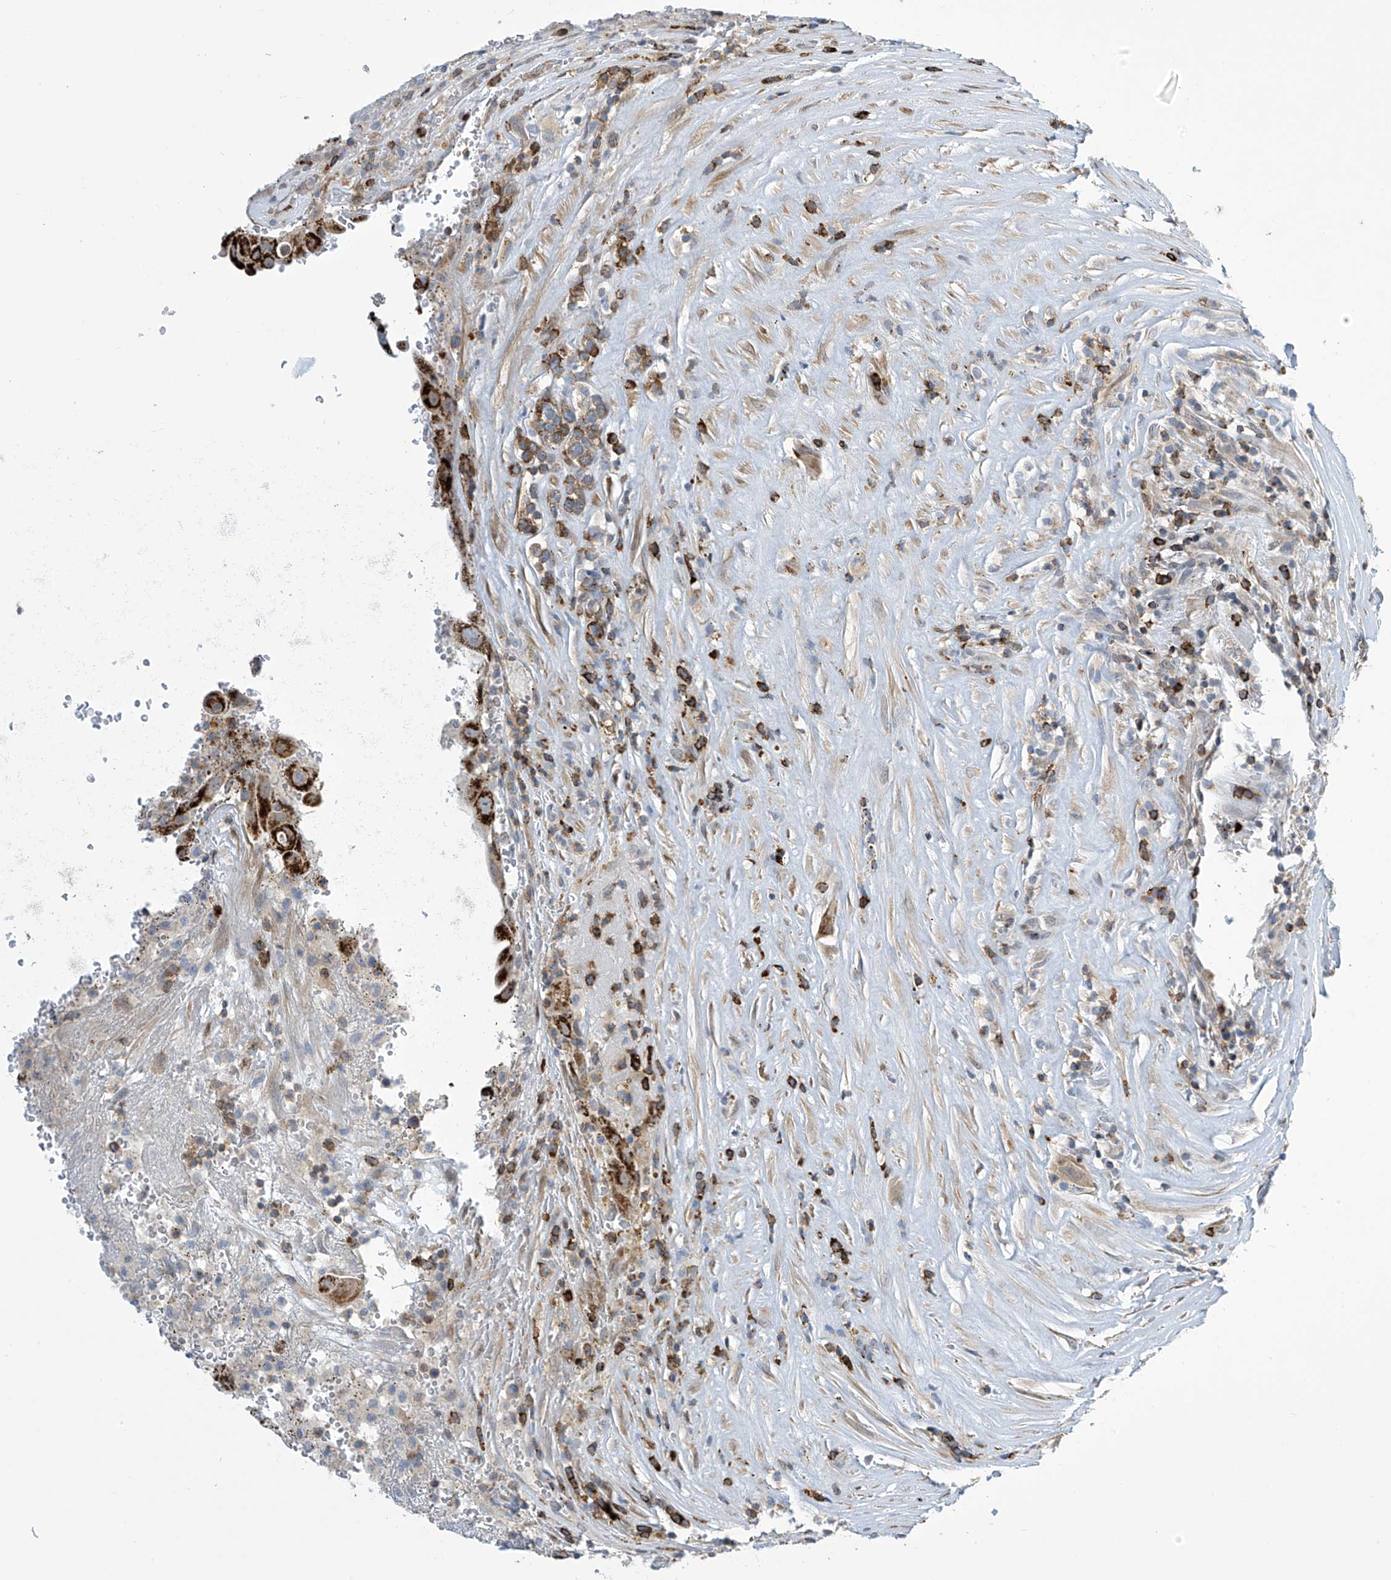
{"staining": {"intensity": "strong", "quantity": ">75%", "location": "cytoplasmic/membranous"}, "tissue": "thyroid cancer", "cell_type": "Tumor cells", "image_type": "cancer", "snomed": [{"axis": "morphology", "description": "Papillary adenocarcinoma, NOS"}, {"axis": "topography", "description": "Thyroid gland"}], "caption": "Tumor cells exhibit strong cytoplasmic/membranous positivity in approximately >75% of cells in thyroid papillary adenocarcinoma. (DAB (3,3'-diaminobenzidine) = brown stain, brightfield microscopy at high magnification).", "gene": "IBA57", "patient": {"sex": "male", "age": 77}}